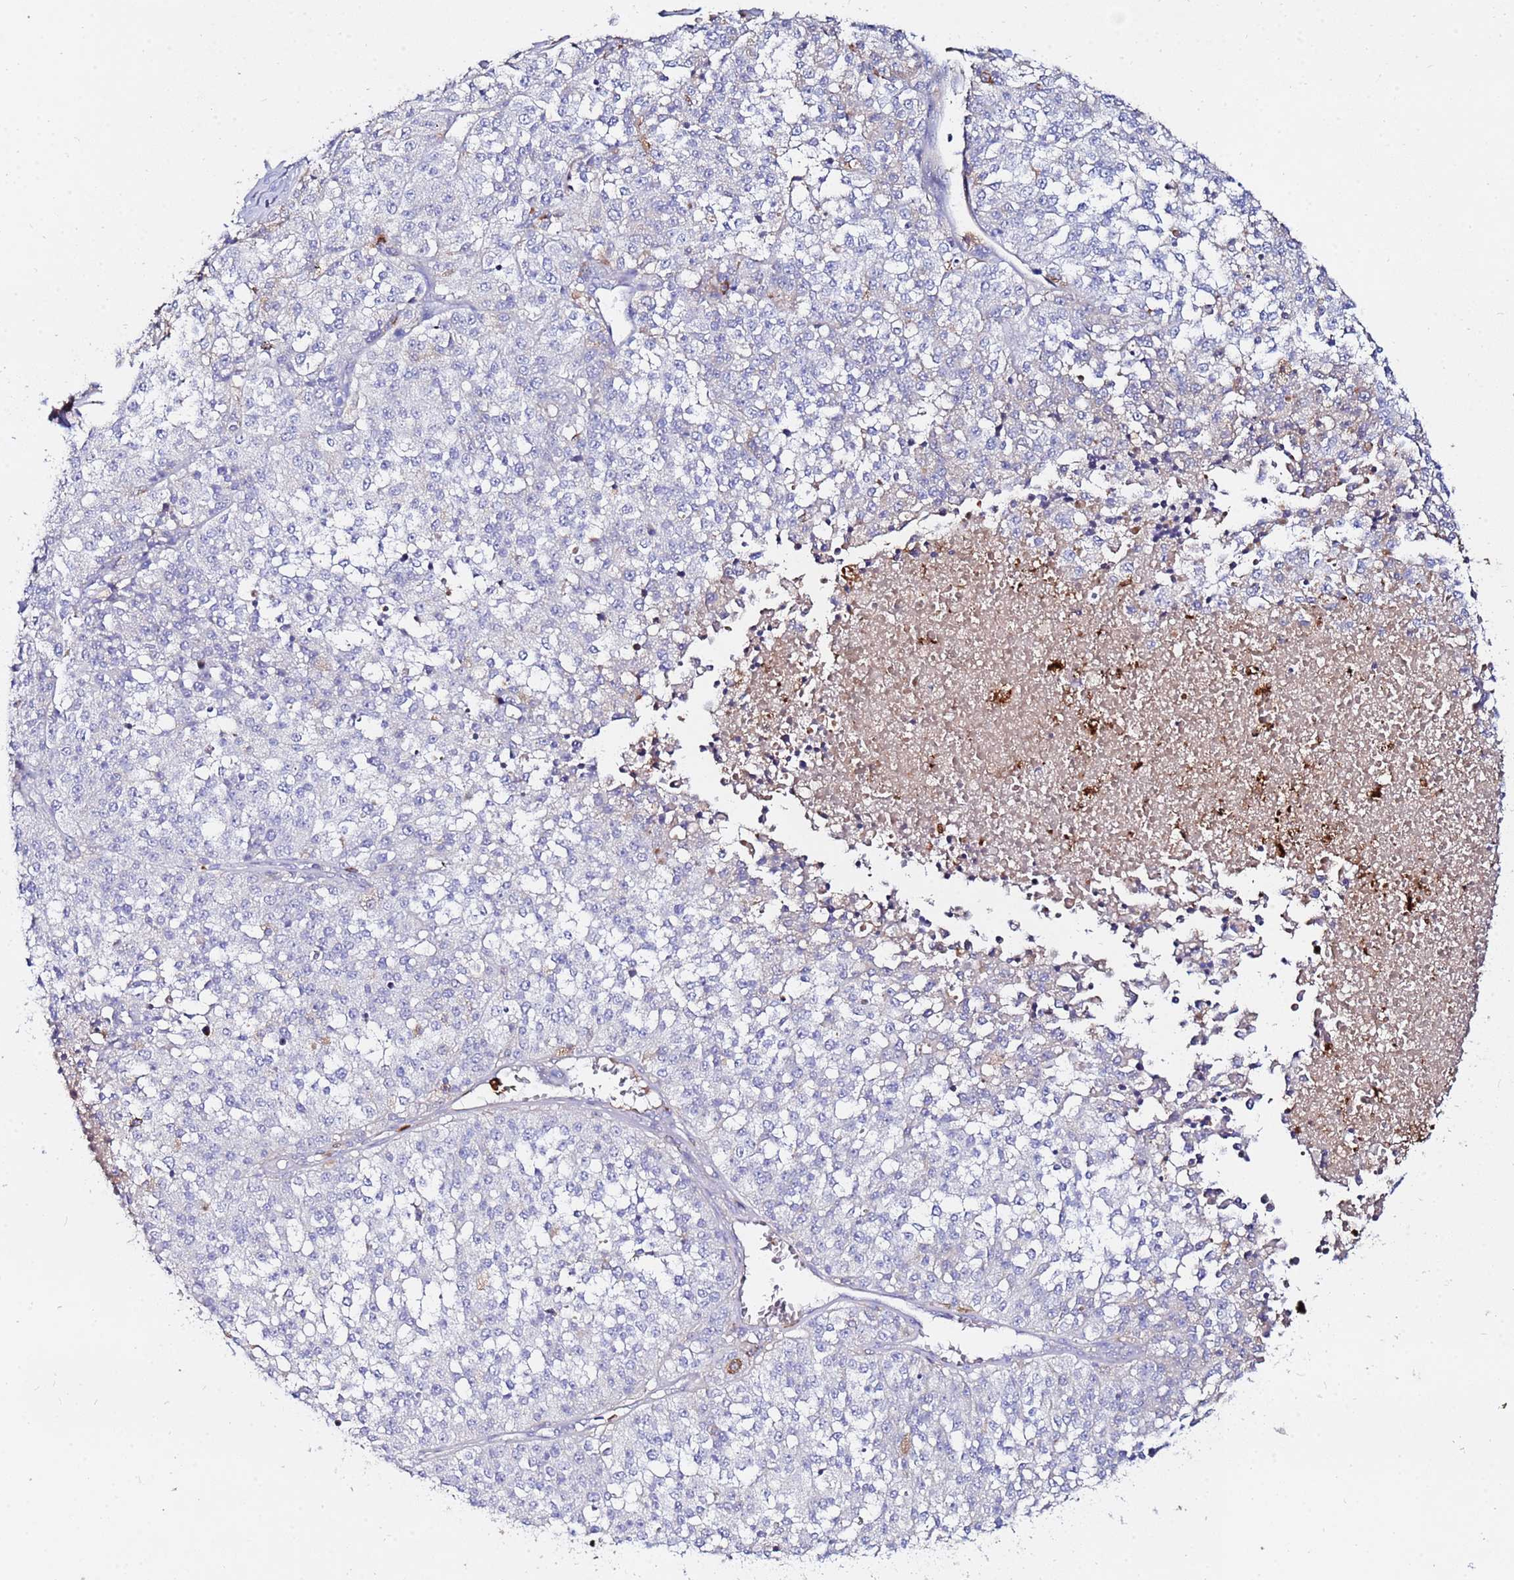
{"staining": {"intensity": "negative", "quantity": "none", "location": "none"}, "tissue": "melanoma", "cell_type": "Tumor cells", "image_type": "cancer", "snomed": [{"axis": "morphology", "description": "Malignant melanoma, NOS"}, {"axis": "topography", "description": "Skin"}], "caption": "Protein analysis of melanoma shows no significant staining in tumor cells. Brightfield microscopy of immunohistochemistry (IHC) stained with DAB (brown) and hematoxylin (blue), captured at high magnification.", "gene": "TUBAL3", "patient": {"sex": "female", "age": 64}}